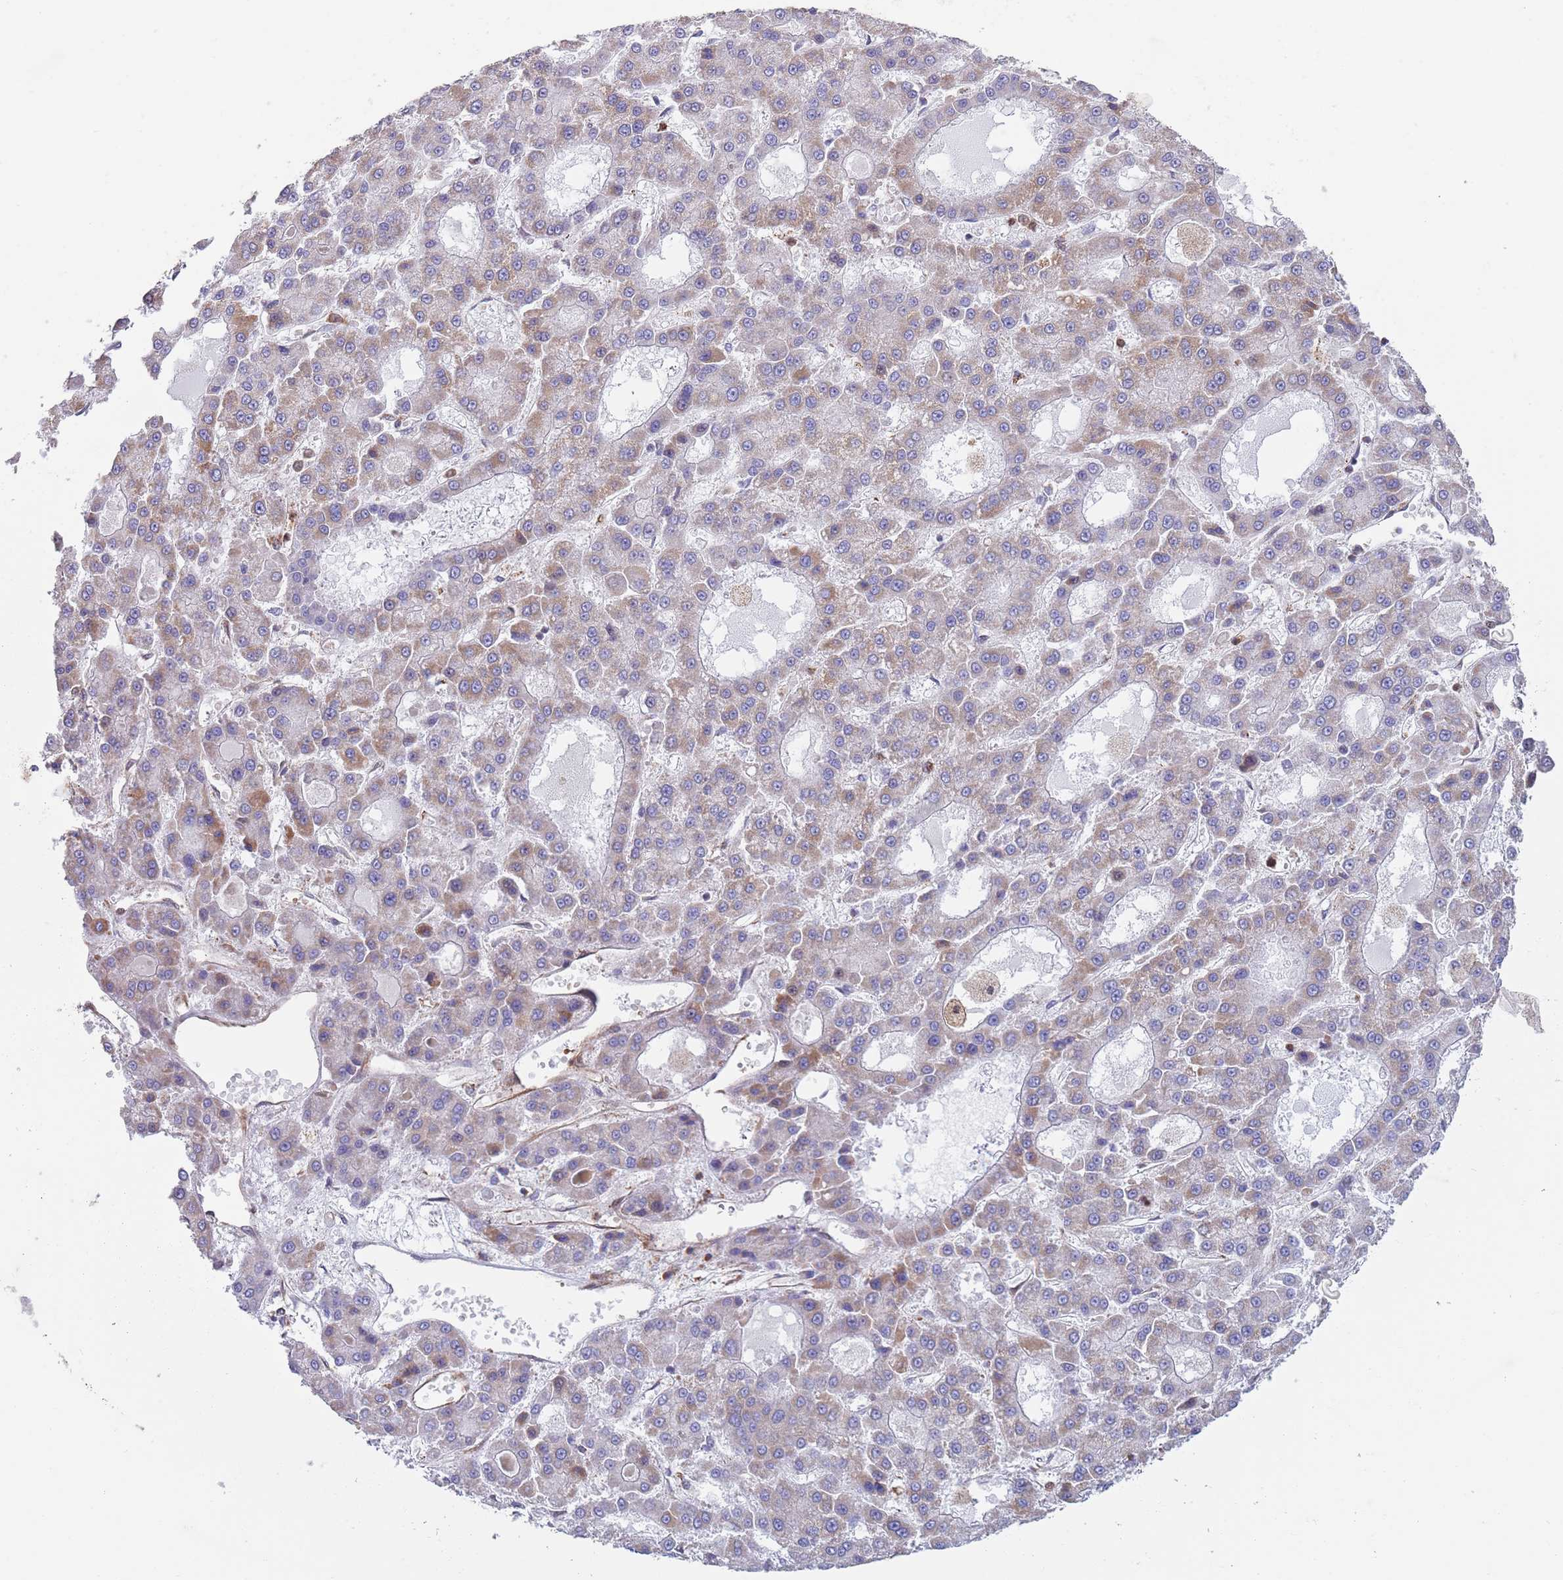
{"staining": {"intensity": "weak", "quantity": "<25%", "location": "cytoplasmic/membranous"}, "tissue": "liver cancer", "cell_type": "Tumor cells", "image_type": "cancer", "snomed": [{"axis": "morphology", "description": "Carcinoma, Hepatocellular, NOS"}, {"axis": "topography", "description": "Liver"}], "caption": "Tumor cells show no significant protein expression in hepatocellular carcinoma (liver). (Stains: DAB immunohistochemistry with hematoxylin counter stain, Microscopy: brightfield microscopy at high magnification).", "gene": "ZMYM5", "patient": {"sex": "male", "age": 70}}